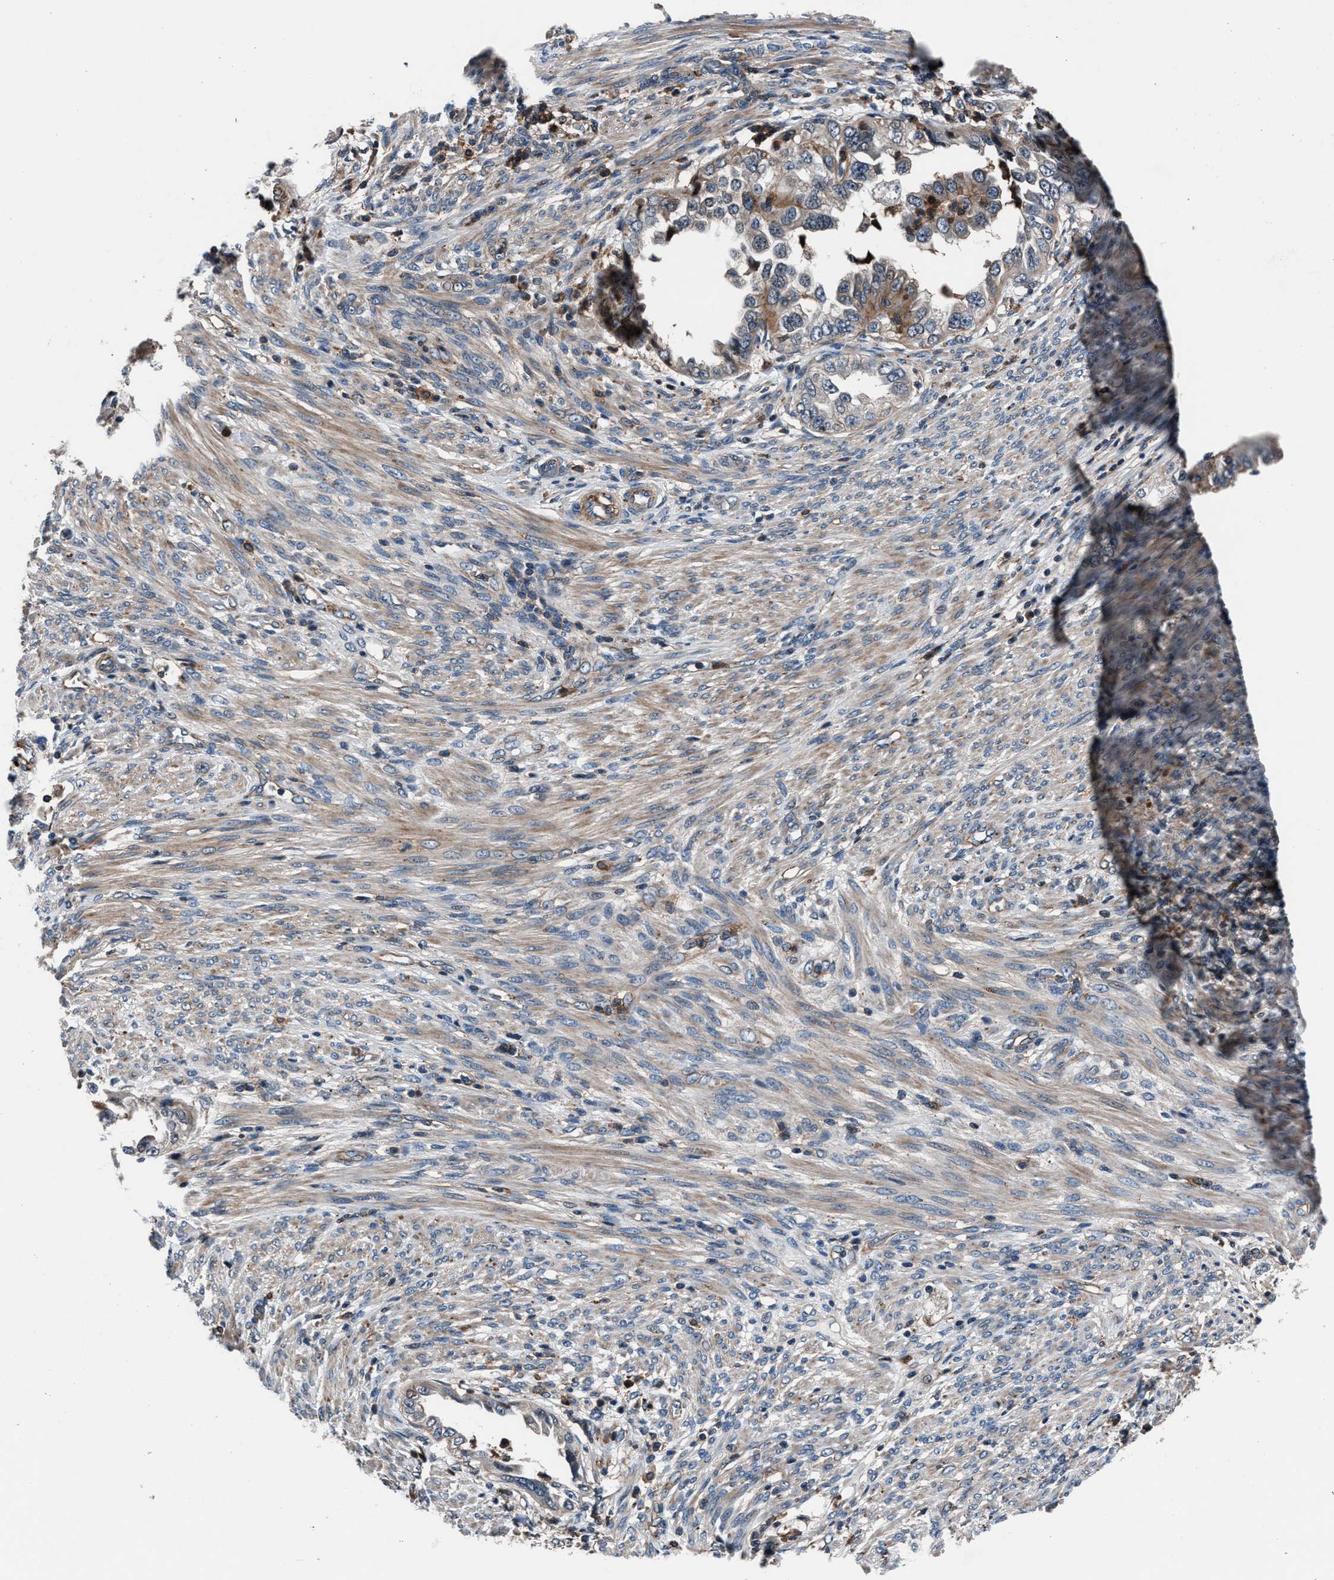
{"staining": {"intensity": "moderate", "quantity": "<25%", "location": "cytoplasmic/membranous"}, "tissue": "endometrial cancer", "cell_type": "Tumor cells", "image_type": "cancer", "snomed": [{"axis": "morphology", "description": "Adenocarcinoma, NOS"}, {"axis": "topography", "description": "Endometrium"}], "caption": "Immunohistochemistry (IHC) photomicrograph of neoplastic tissue: human endometrial adenocarcinoma stained using immunohistochemistry (IHC) exhibits low levels of moderate protein expression localized specifically in the cytoplasmic/membranous of tumor cells, appearing as a cytoplasmic/membranous brown color.", "gene": "MFSD11", "patient": {"sex": "female", "age": 85}}